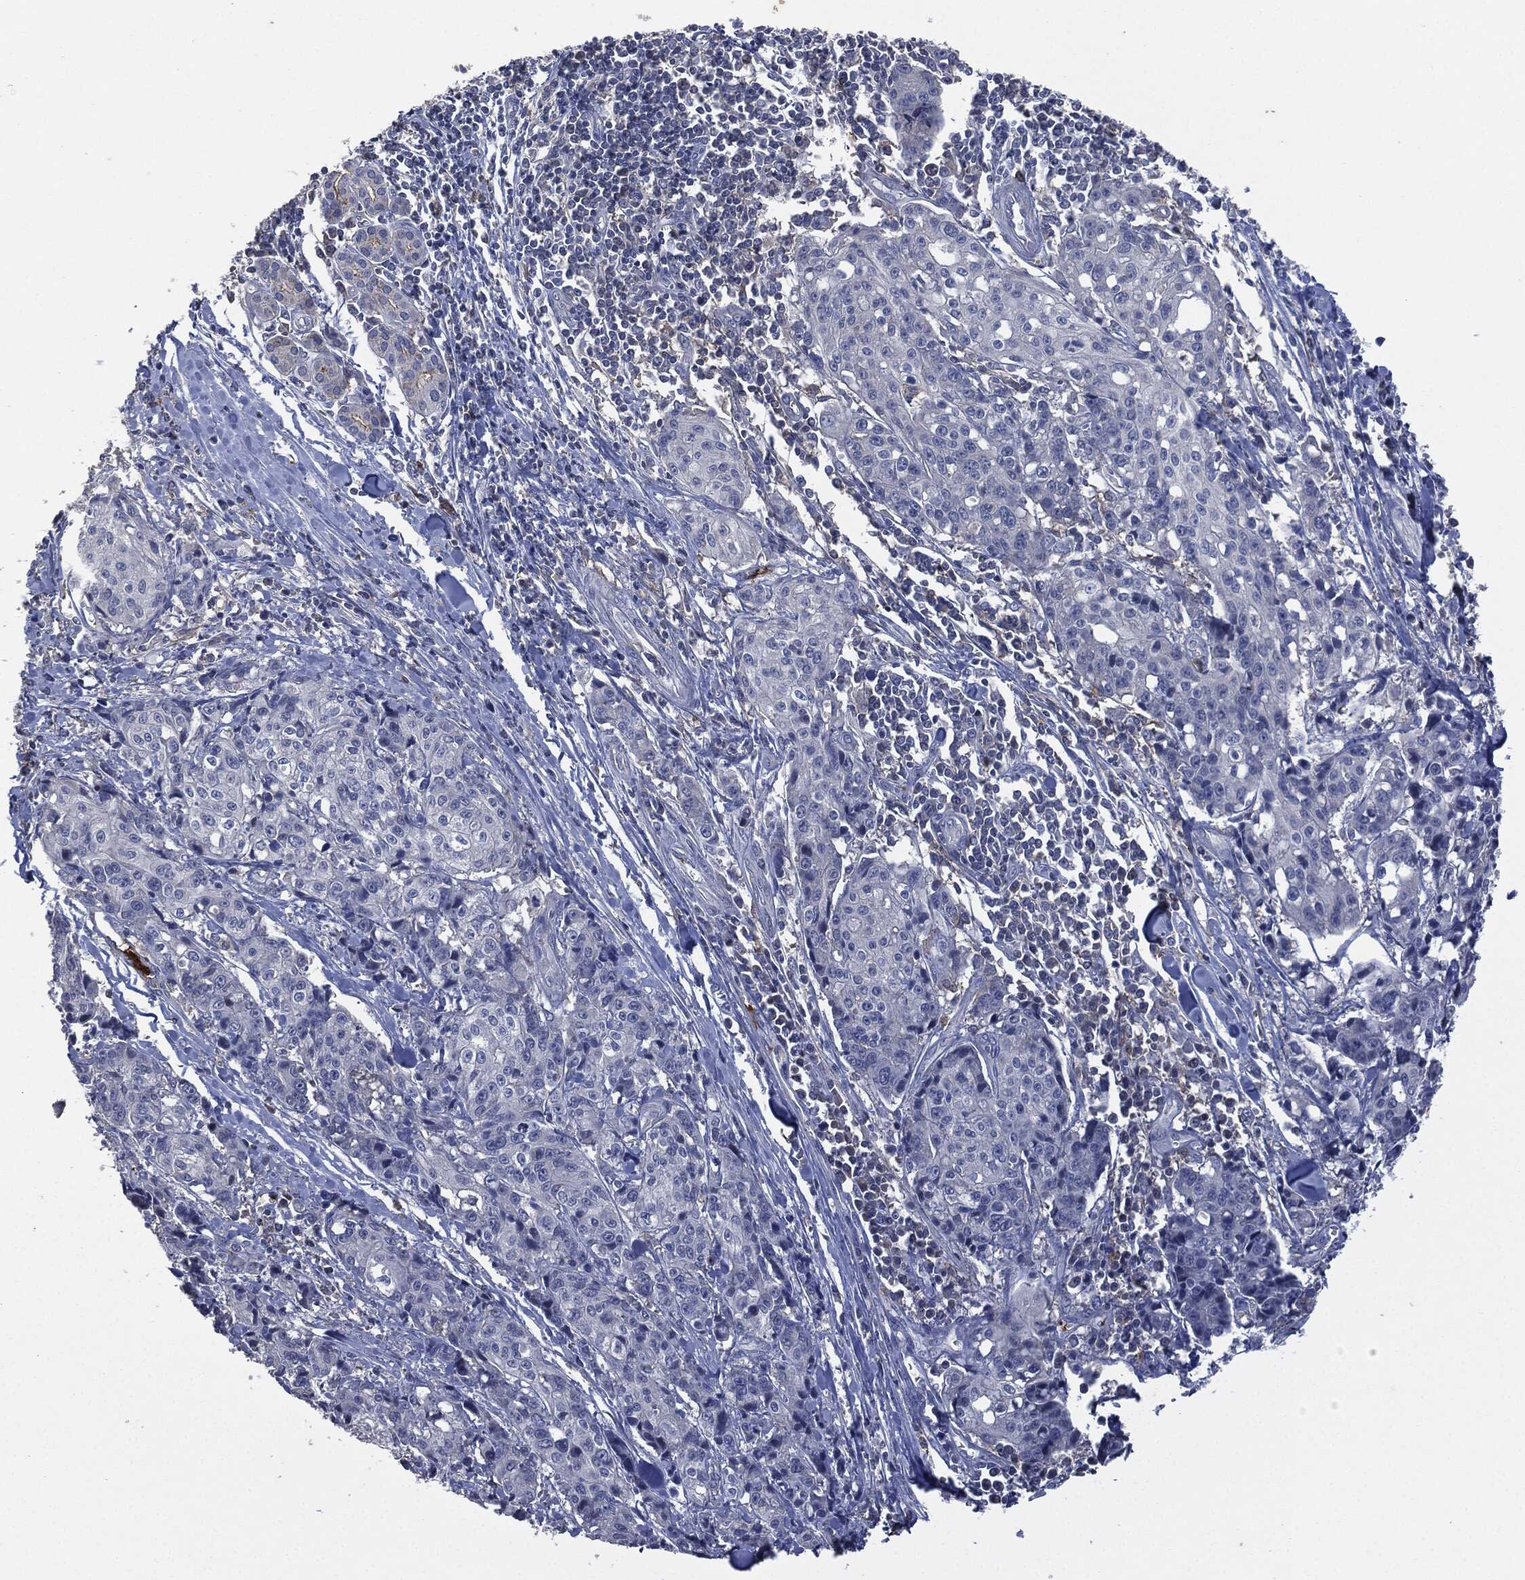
{"staining": {"intensity": "negative", "quantity": "none", "location": "none"}, "tissue": "pancreatic cancer", "cell_type": "Tumor cells", "image_type": "cancer", "snomed": [{"axis": "morphology", "description": "Adenocarcinoma, NOS"}, {"axis": "topography", "description": "Pancreas"}], "caption": "This is a photomicrograph of immunohistochemistry staining of pancreatic adenocarcinoma, which shows no staining in tumor cells.", "gene": "CD33", "patient": {"sex": "male", "age": 64}}